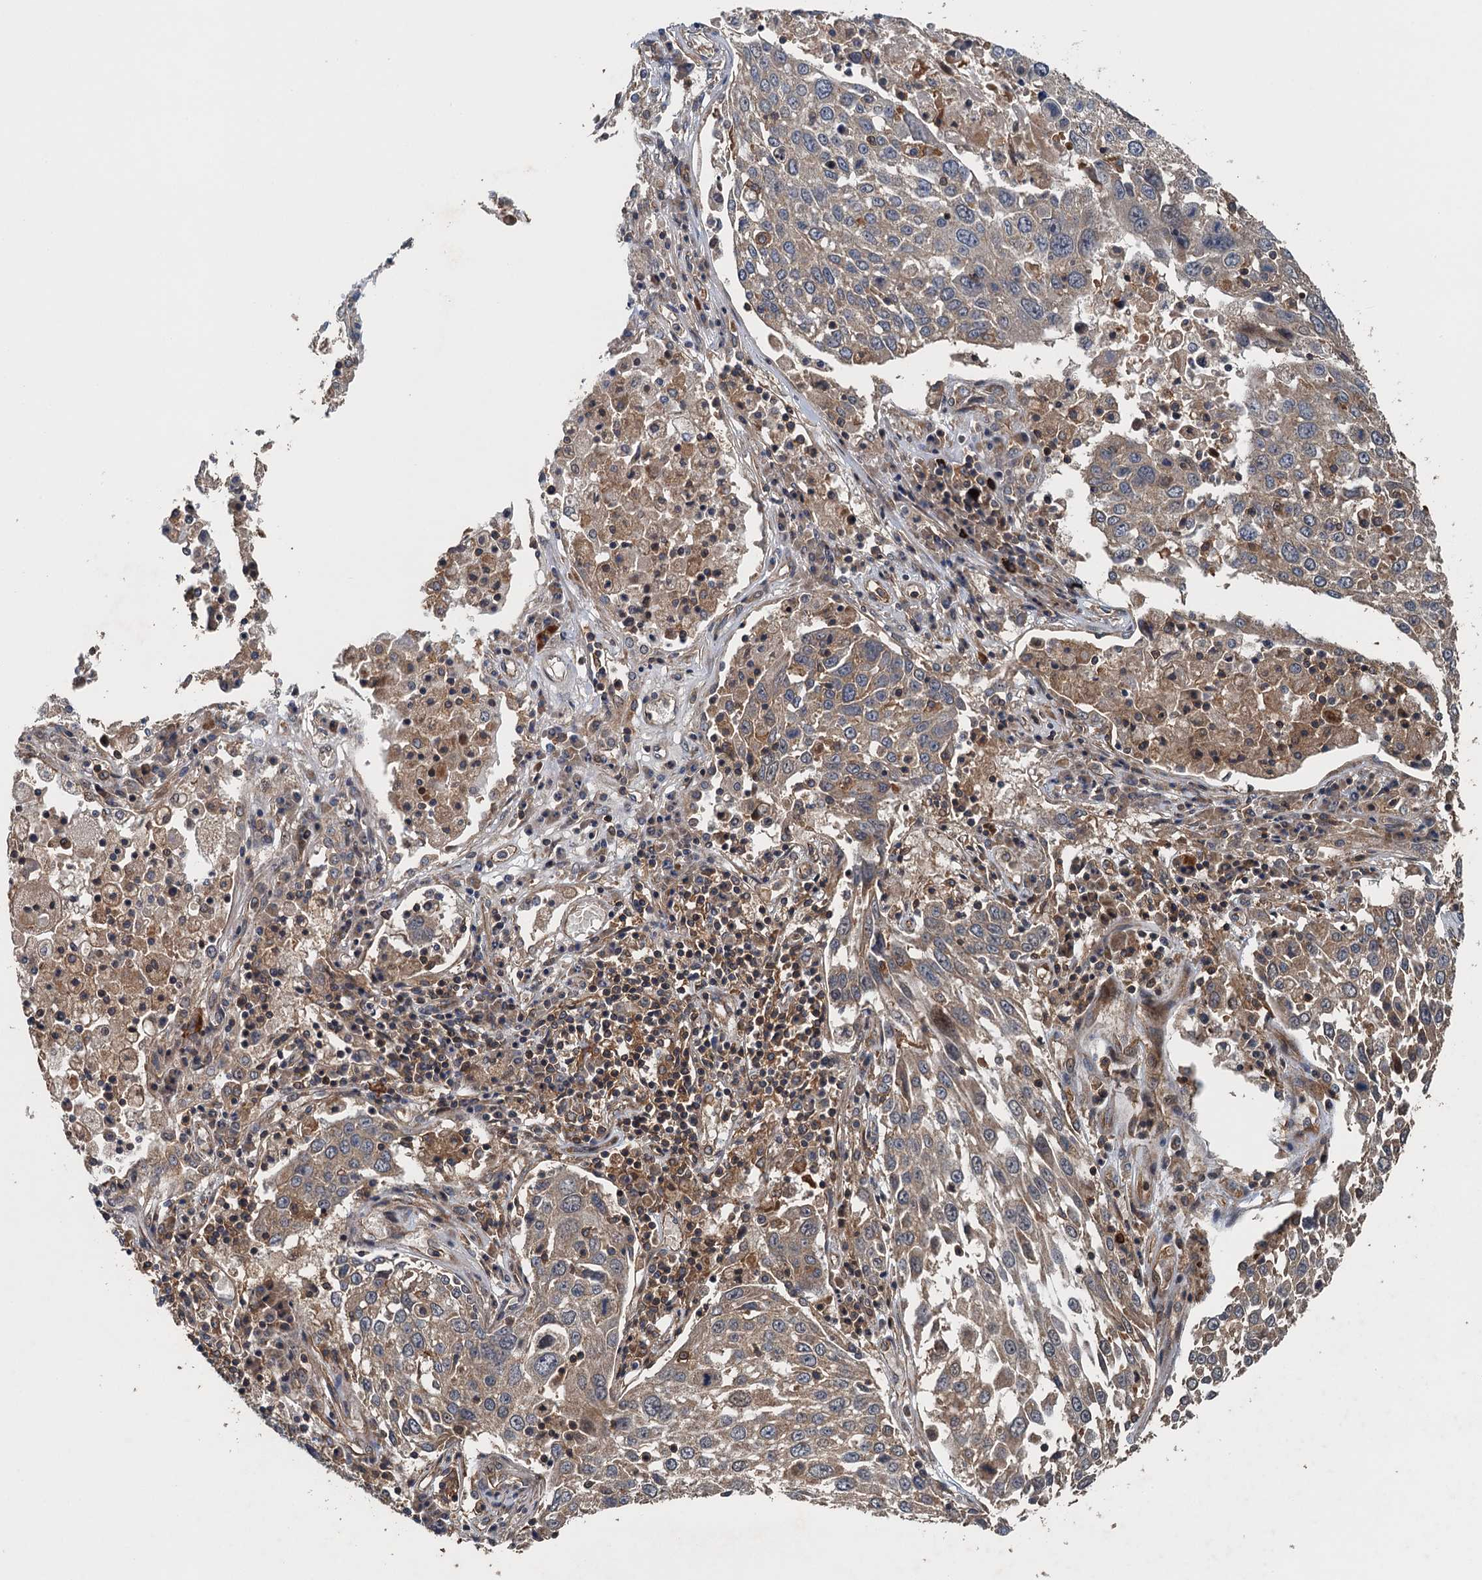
{"staining": {"intensity": "weak", "quantity": ">75%", "location": "cytoplasmic/membranous"}, "tissue": "lung cancer", "cell_type": "Tumor cells", "image_type": "cancer", "snomed": [{"axis": "morphology", "description": "Squamous cell carcinoma, NOS"}, {"axis": "topography", "description": "Lung"}], "caption": "This is an image of IHC staining of squamous cell carcinoma (lung), which shows weak staining in the cytoplasmic/membranous of tumor cells.", "gene": "BORCS5", "patient": {"sex": "male", "age": 65}}